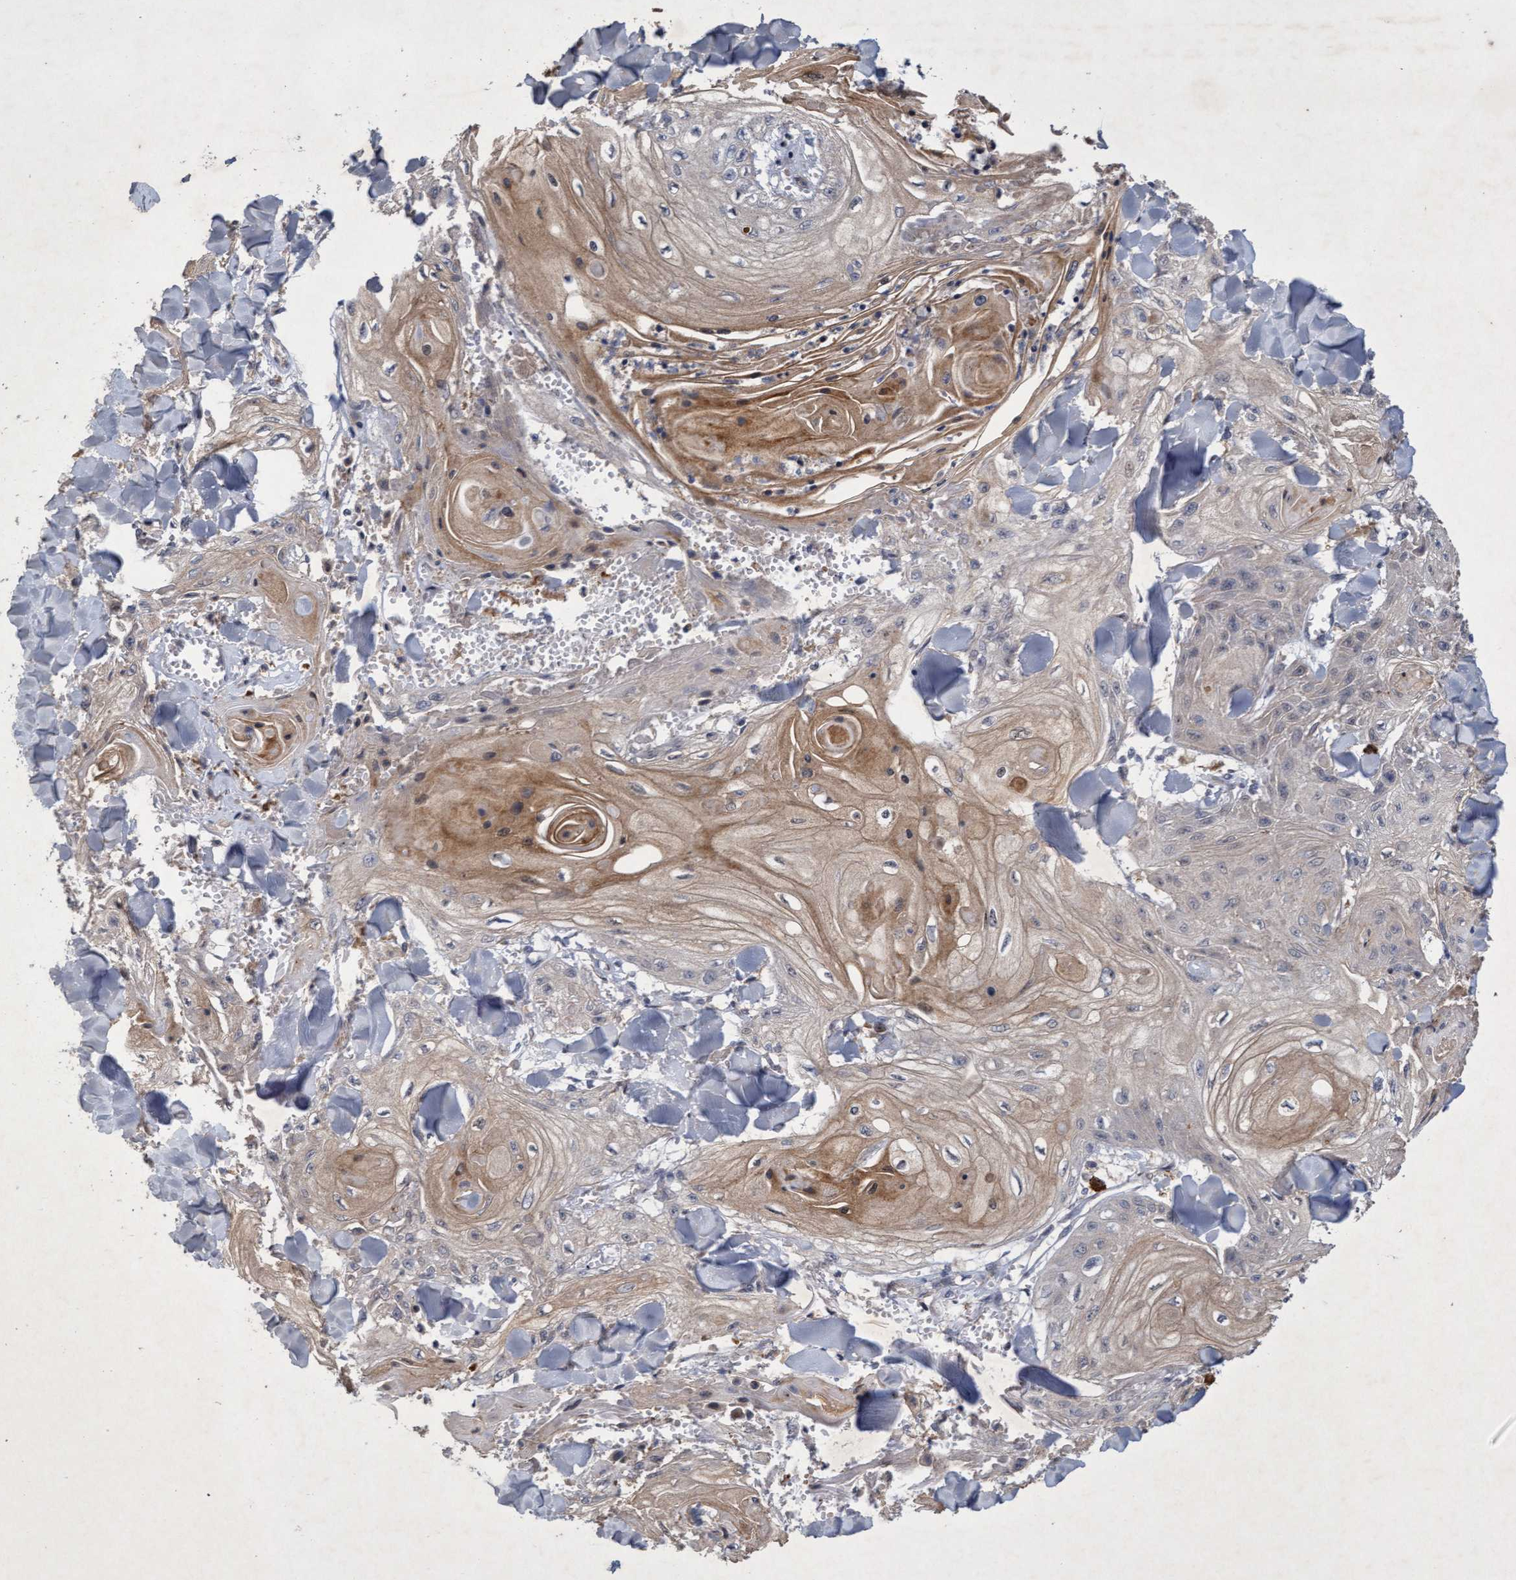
{"staining": {"intensity": "weak", "quantity": "<25%", "location": "cytoplasmic/membranous"}, "tissue": "skin cancer", "cell_type": "Tumor cells", "image_type": "cancer", "snomed": [{"axis": "morphology", "description": "Squamous cell carcinoma, NOS"}, {"axis": "topography", "description": "Skin"}], "caption": "Immunohistochemical staining of skin cancer demonstrates no significant staining in tumor cells.", "gene": "ZNF677", "patient": {"sex": "male", "age": 74}}